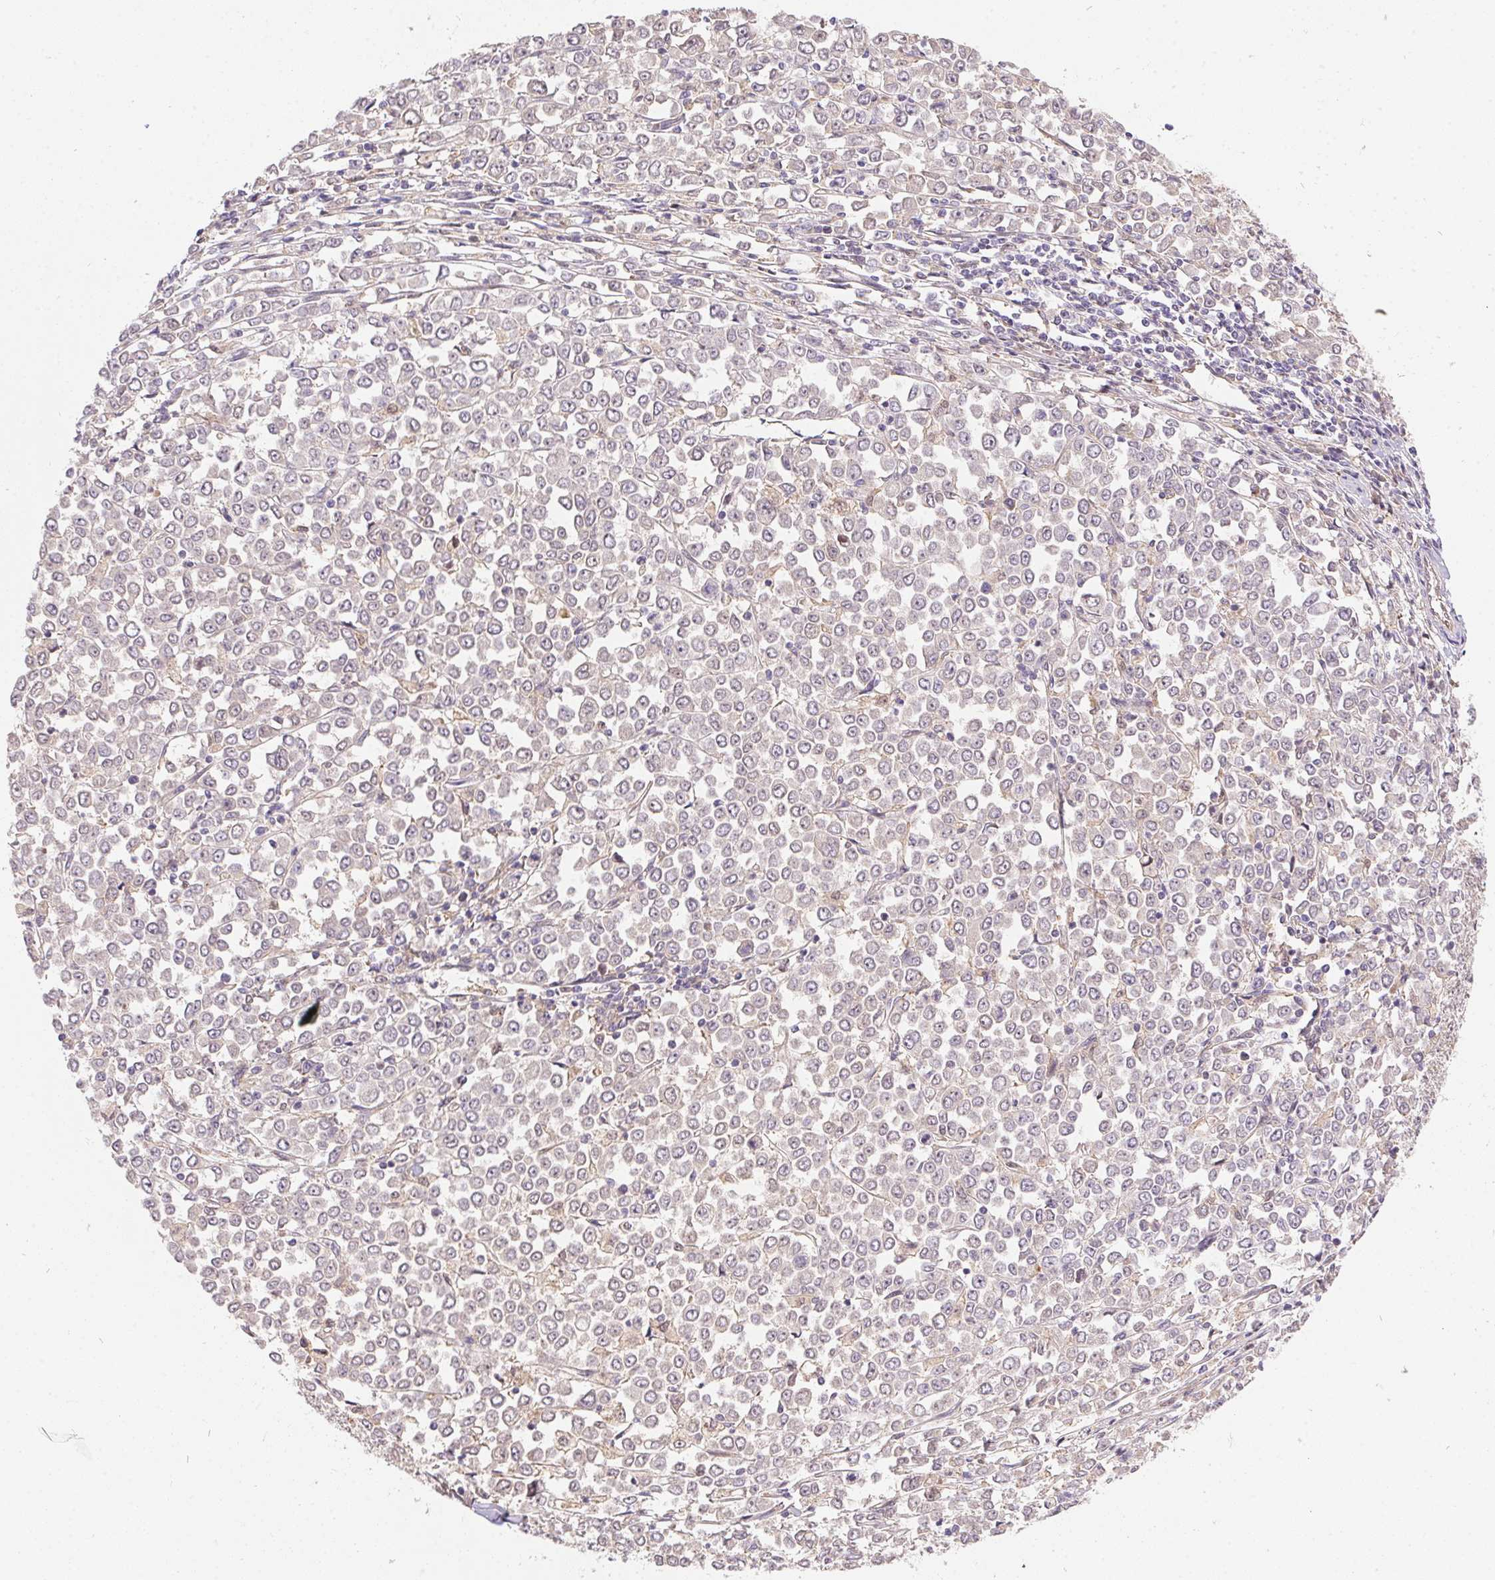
{"staining": {"intensity": "negative", "quantity": "none", "location": "none"}, "tissue": "stomach cancer", "cell_type": "Tumor cells", "image_type": "cancer", "snomed": [{"axis": "morphology", "description": "Adenocarcinoma, NOS"}, {"axis": "topography", "description": "Stomach, upper"}], "caption": "Immunohistochemistry (IHC) micrograph of neoplastic tissue: human stomach cancer stained with DAB demonstrates no significant protein positivity in tumor cells.", "gene": "NUDT16", "patient": {"sex": "male", "age": 70}}